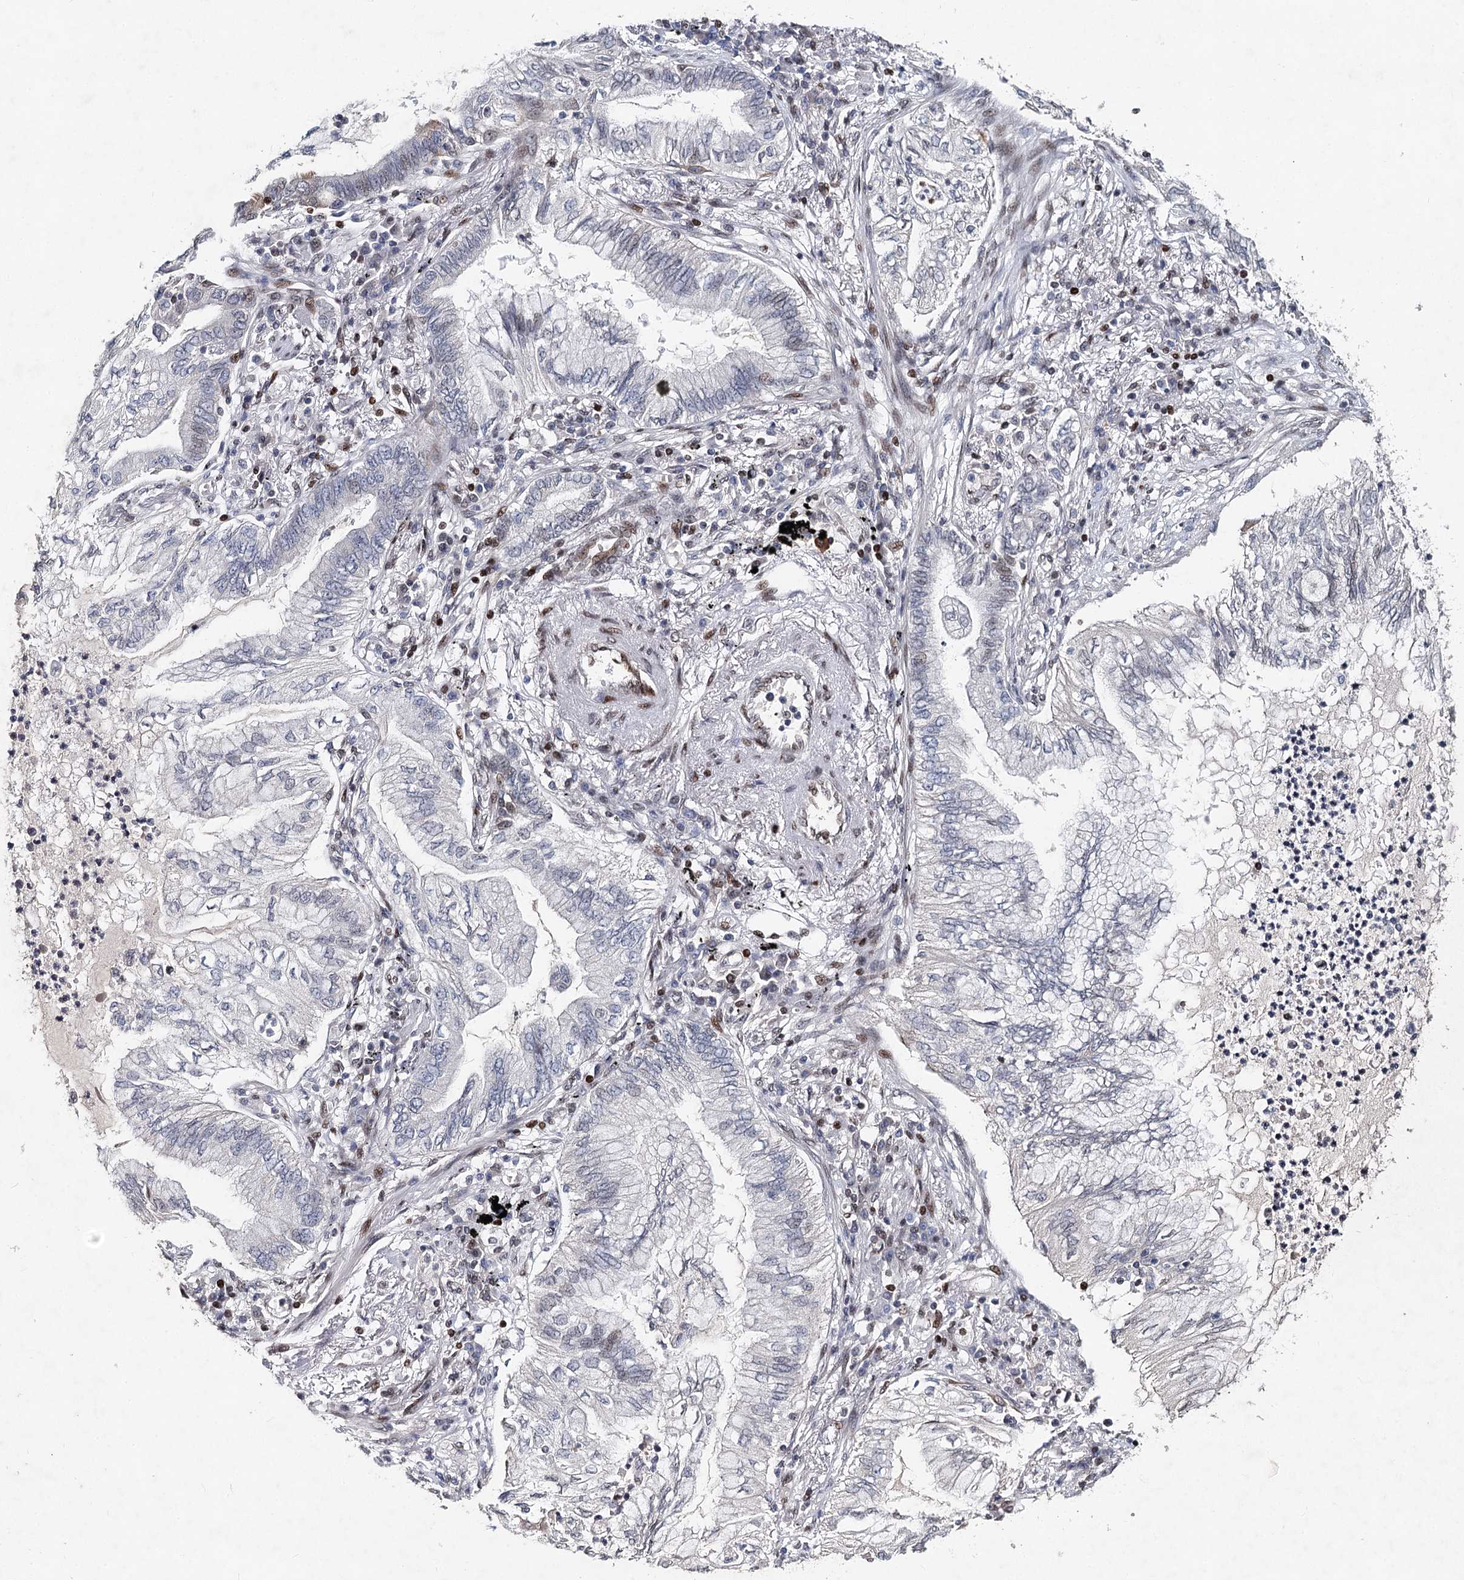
{"staining": {"intensity": "negative", "quantity": "none", "location": "none"}, "tissue": "lung cancer", "cell_type": "Tumor cells", "image_type": "cancer", "snomed": [{"axis": "morphology", "description": "Normal tissue, NOS"}, {"axis": "morphology", "description": "Adenocarcinoma, NOS"}, {"axis": "topography", "description": "Bronchus"}, {"axis": "topography", "description": "Lung"}], "caption": "This is an IHC image of human lung cancer (adenocarcinoma). There is no expression in tumor cells.", "gene": "FRMD4A", "patient": {"sex": "female", "age": 70}}